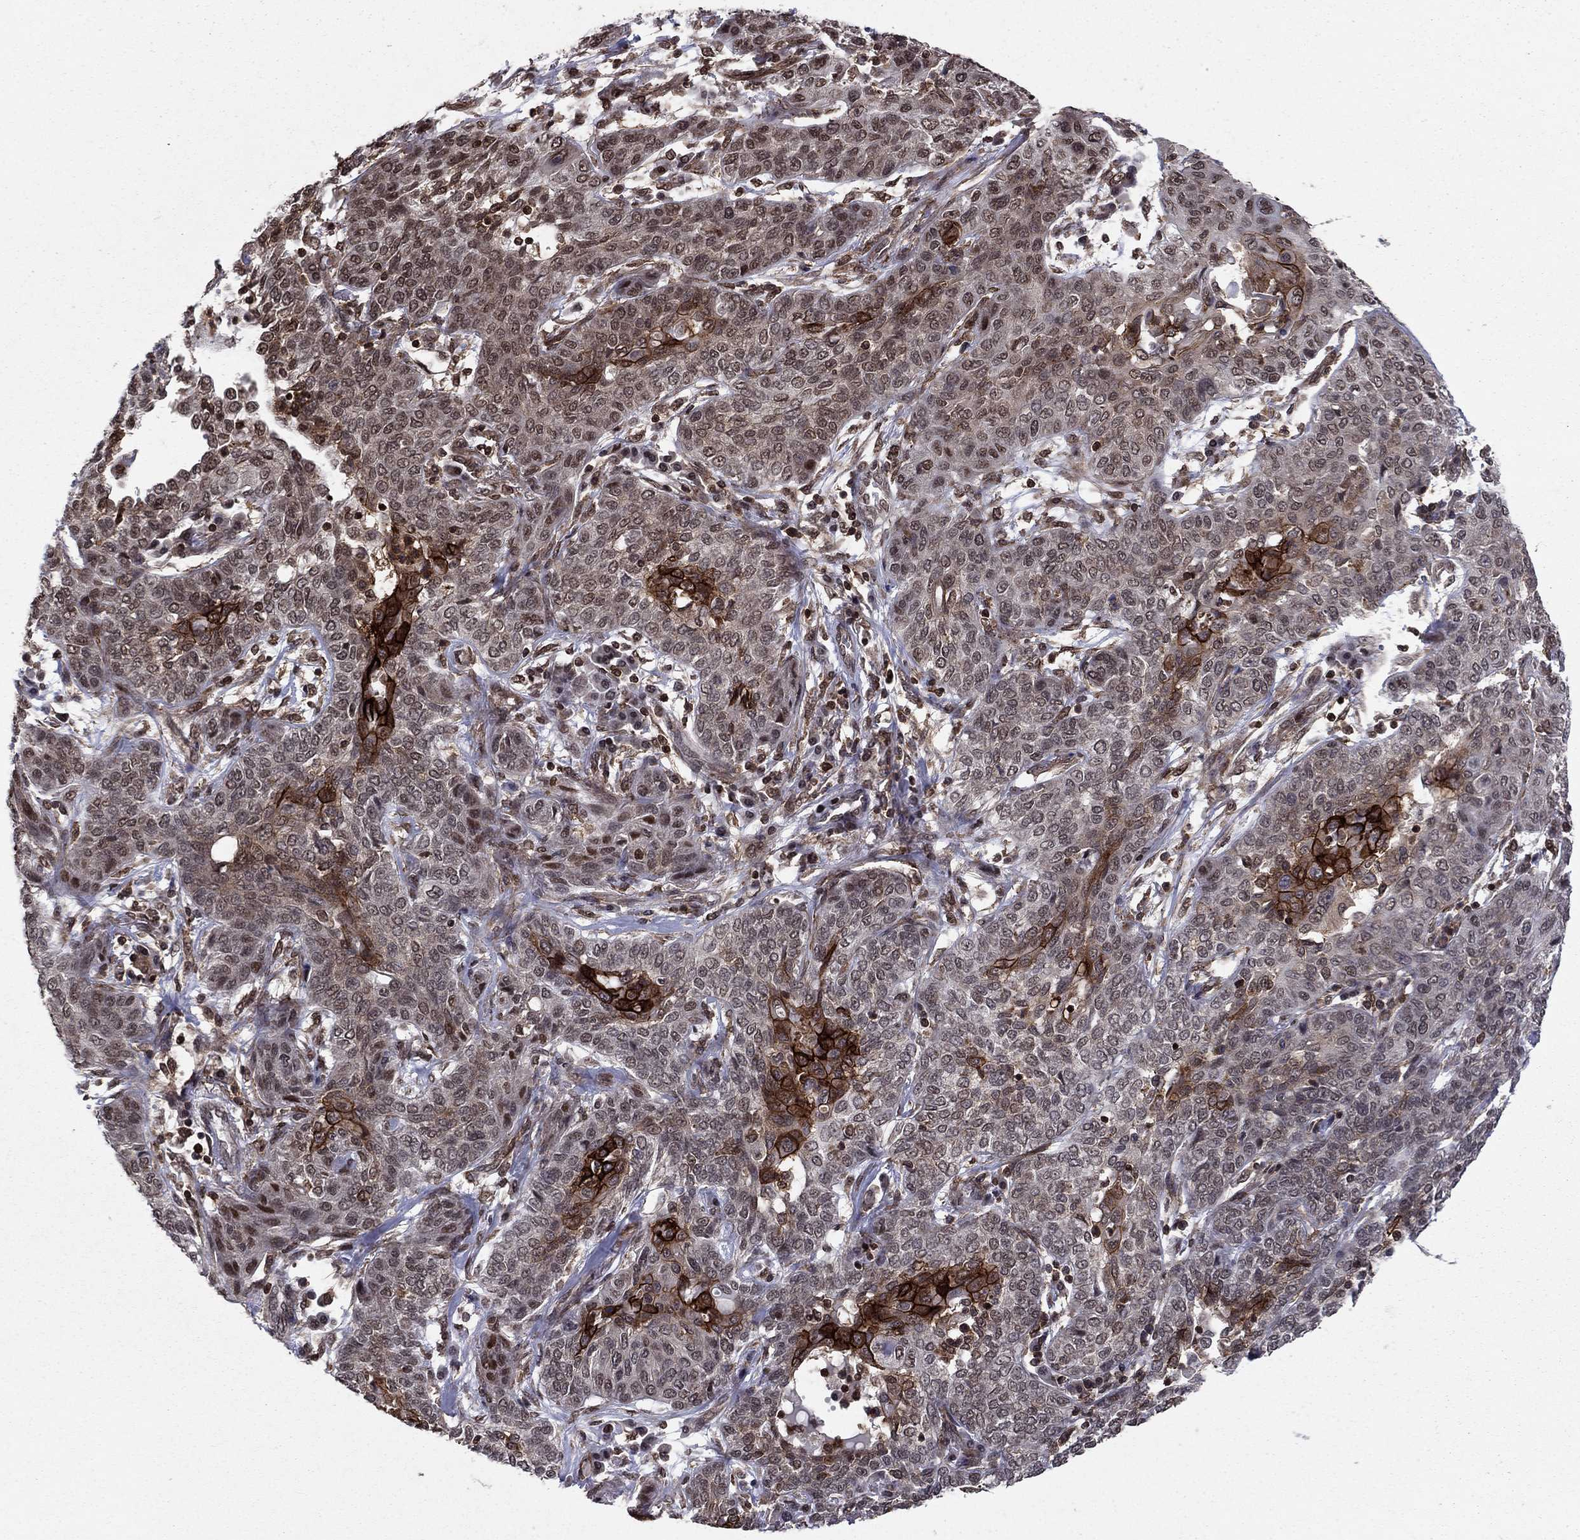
{"staining": {"intensity": "strong", "quantity": "<25%", "location": "cytoplasmic/membranous"}, "tissue": "lung cancer", "cell_type": "Tumor cells", "image_type": "cancer", "snomed": [{"axis": "morphology", "description": "Squamous cell carcinoma, NOS"}, {"axis": "topography", "description": "Lung"}], "caption": "Lung squamous cell carcinoma stained with a brown dye shows strong cytoplasmic/membranous positive positivity in approximately <25% of tumor cells.", "gene": "SSX2IP", "patient": {"sex": "female", "age": 70}}